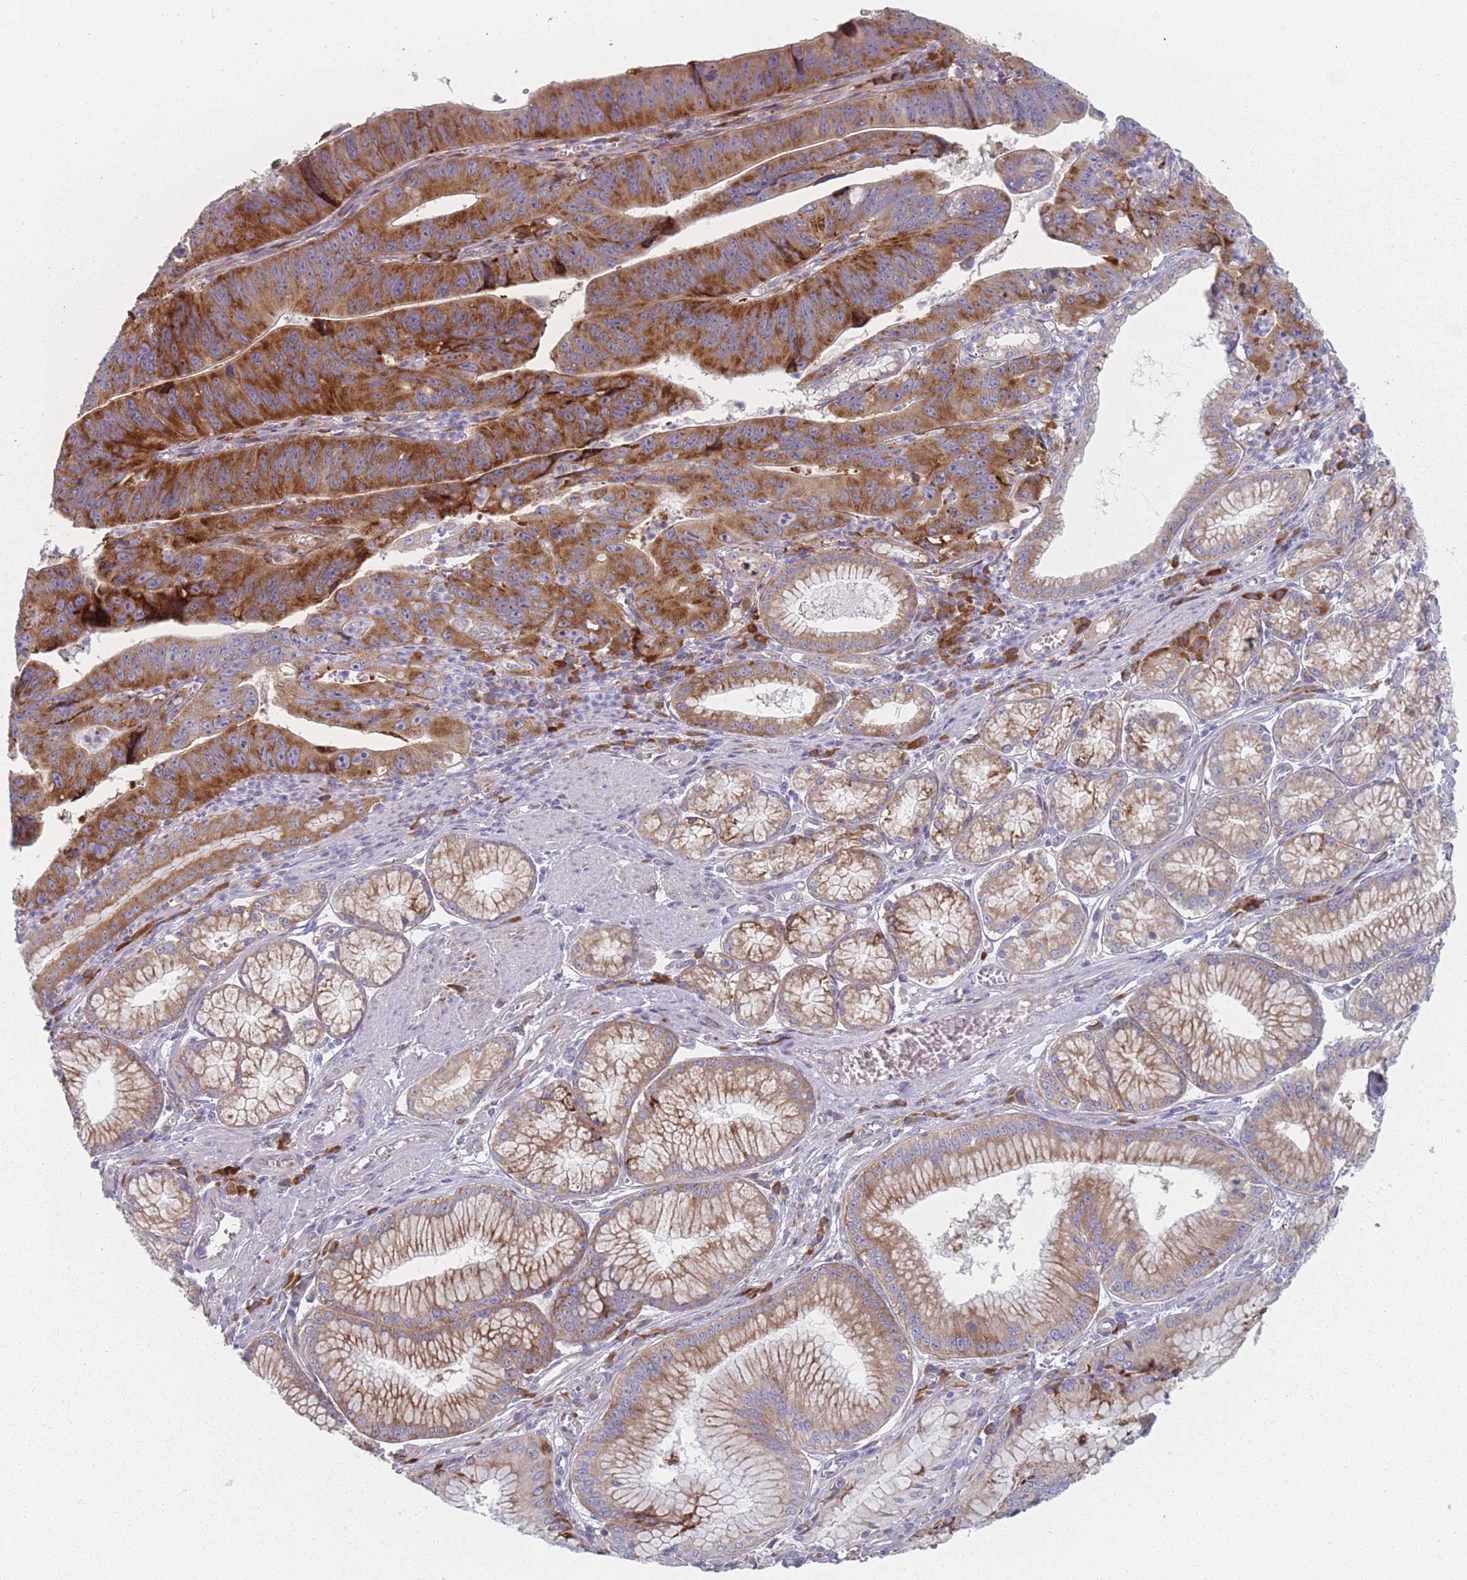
{"staining": {"intensity": "moderate", "quantity": ">75%", "location": "cytoplasmic/membranous"}, "tissue": "stomach cancer", "cell_type": "Tumor cells", "image_type": "cancer", "snomed": [{"axis": "morphology", "description": "Adenocarcinoma, NOS"}, {"axis": "topography", "description": "Stomach"}], "caption": "Immunohistochemistry (IHC) image of neoplastic tissue: stomach cancer stained using IHC demonstrates medium levels of moderate protein expression localized specifically in the cytoplasmic/membranous of tumor cells, appearing as a cytoplasmic/membranous brown color.", "gene": "CACNG5", "patient": {"sex": "male", "age": 59}}